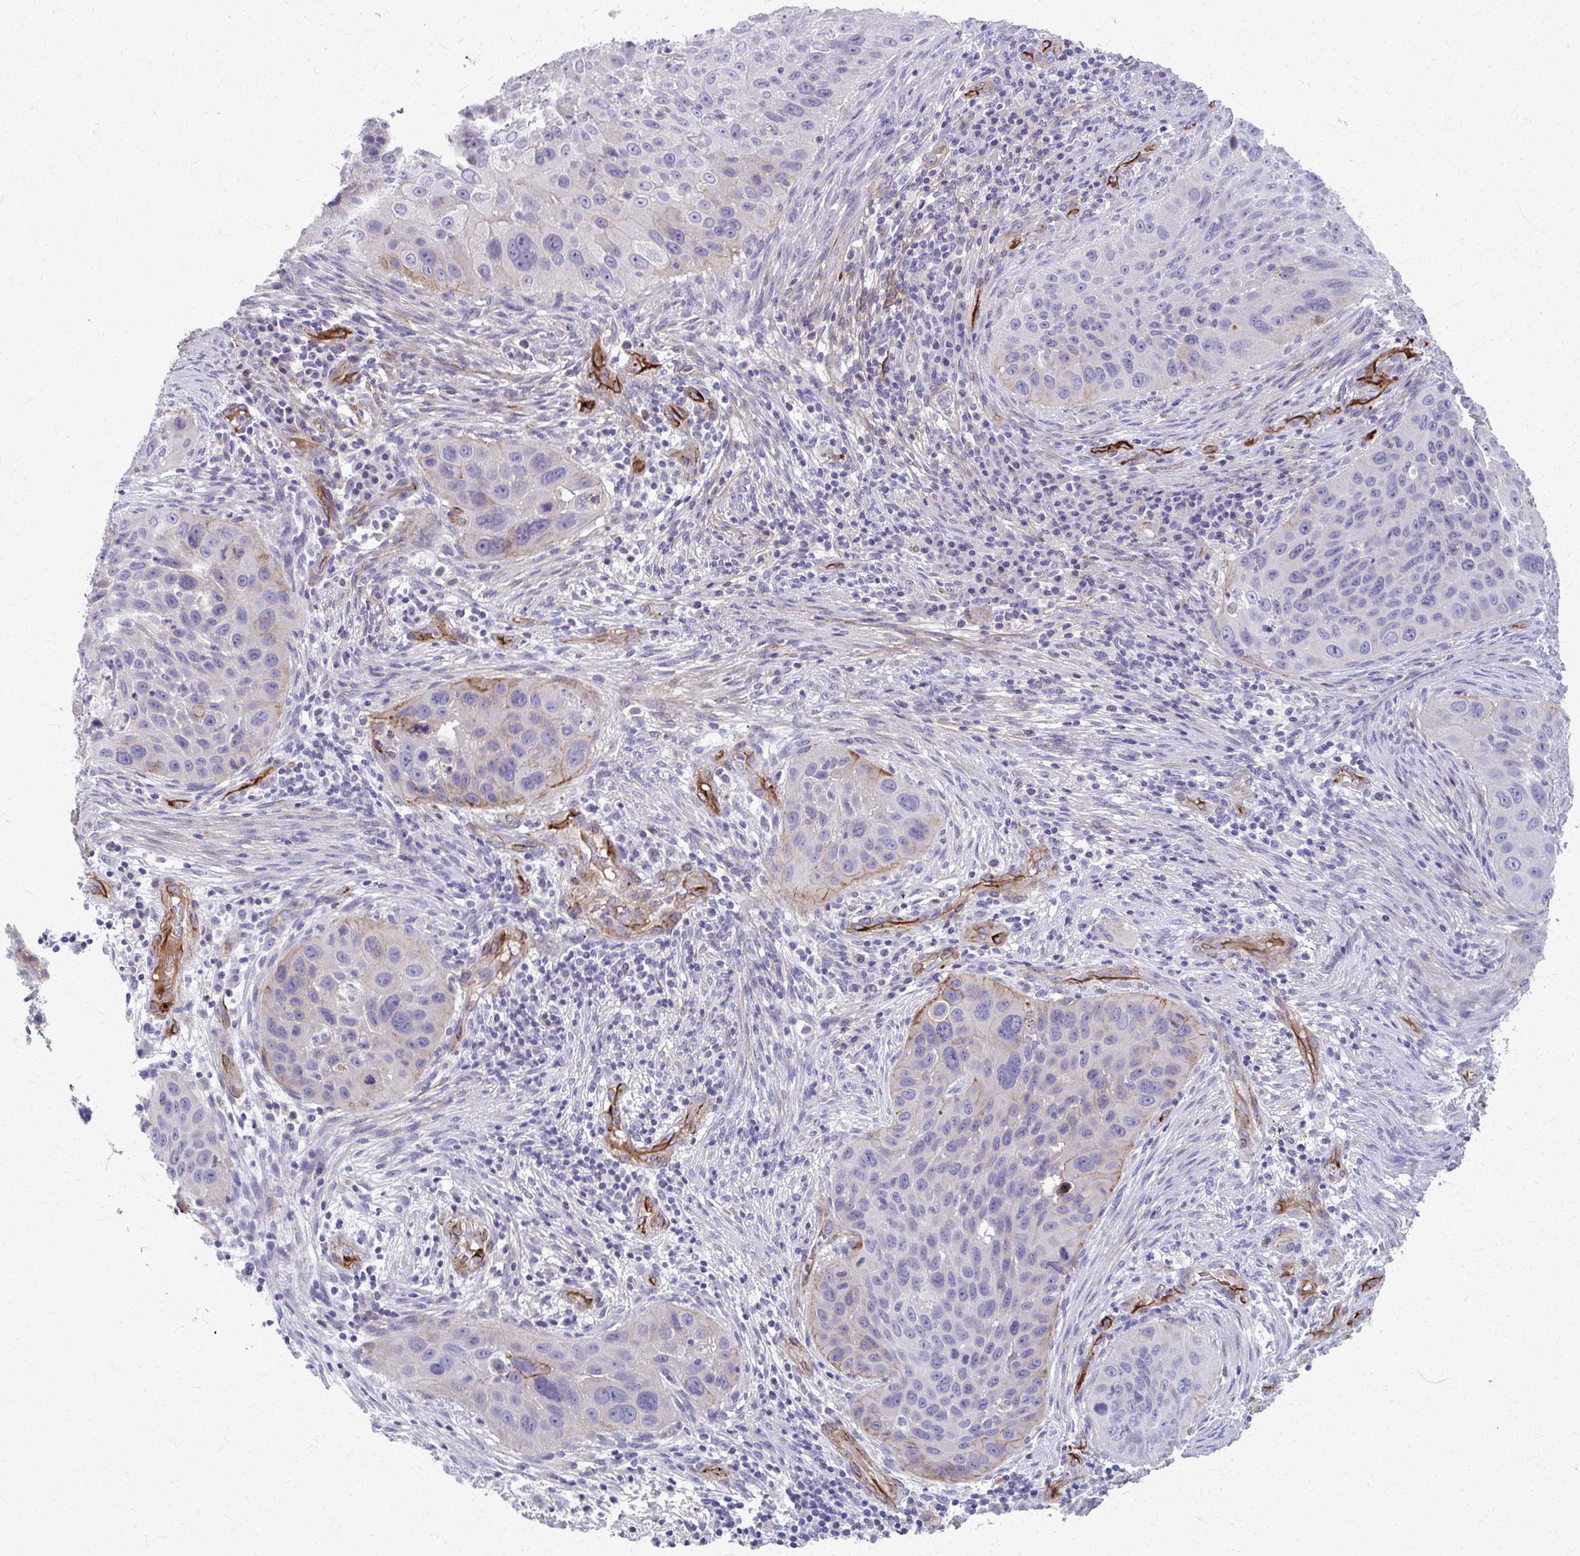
{"staining": {"intensity": "negative", "quantity": "none", "location": "none"}, "tissue": "lung cancer", "cell_type": "Tumor cells", "image_type": "cancer", "snomed": [{"axis": "morphology", "description": "Squamous cell carcinoma, NOS"}, {"axis": "topography", "description": "Lung"}], "caption": "This is an immunohistochemistry photomicrograph of human squamous cell carcinoma (lung). There is no expression in tumor cells.", "gene": "ADIPOQ", "patient": {"sex": "male", "age": 63}}